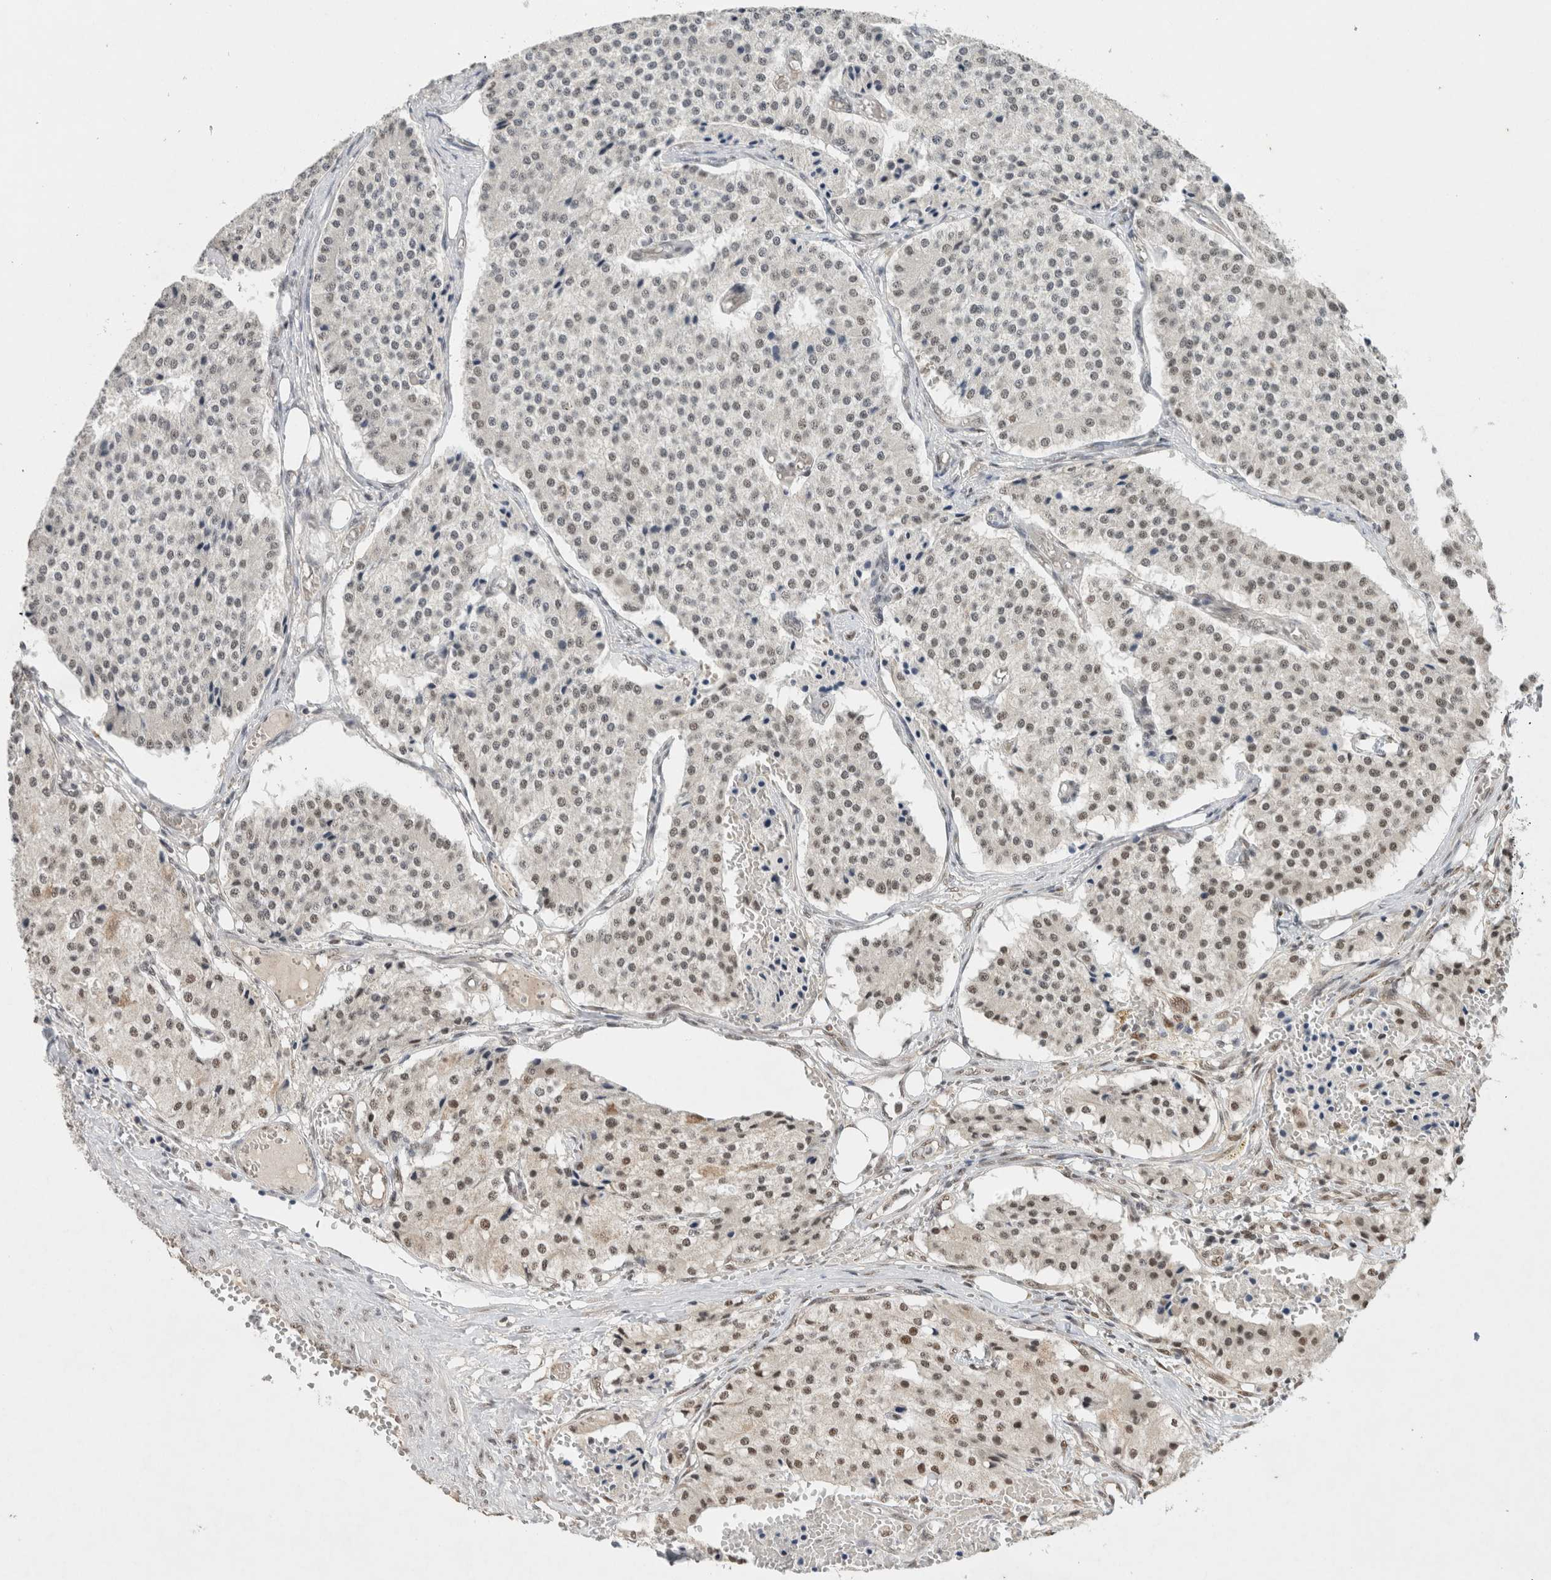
{"staining": {"intensity": "weak", "quantity": "<25%", "location": "nuclear"}, "tissue": "carcinoid", "cell_type": "Tumor cells", "image_type": "cancer", "snomed": [{"axis": "morphology", "description": "Carcinoid, malignant, NOS"}, {"axis": "topography", "description": "Colon"}], "caption": "DAB (3,3'-diaminobenzidine) immunohistochemical staining of carcinoid shows no significant expression in tumor cells.", "gene": "DDX42", "patient": {"sex": "female", "age": 52}}